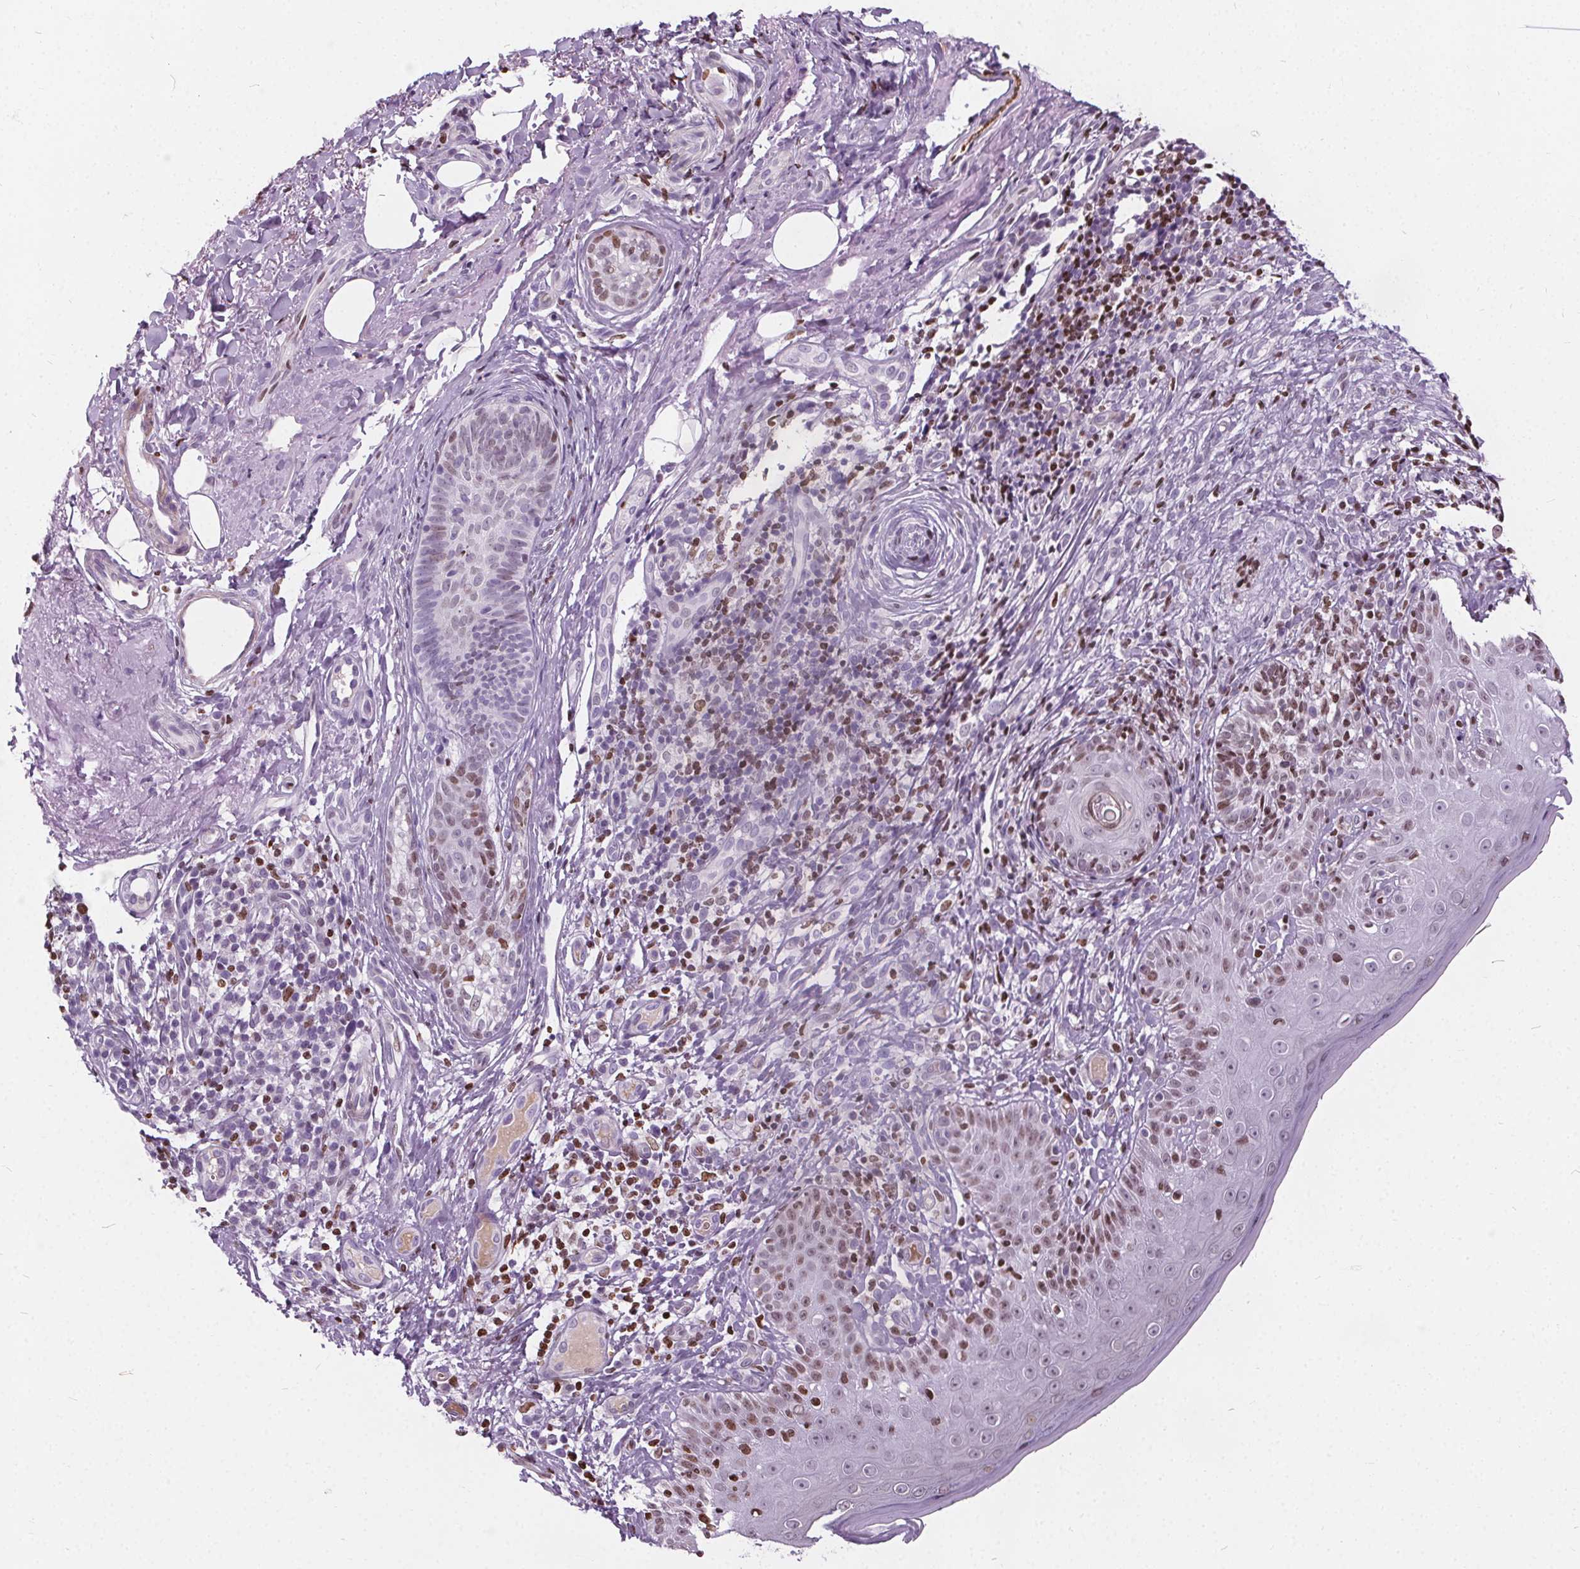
{"staining": {"intensity": "weak", "quantity": "25%-75%", "location": "nuclear"}, "tissue": "skin cancer", "cell_type": "Tumor cells", "image_type": "cancer", "snomed": [{"axis": "morphology", "description": "Normal tissue, NOS"}, {"axis": "morphology", "description": "Basal cell carcinoma"}, {"axis": "topography", "description": "Skin"}], "caption": "Skin cancer stained with a brown dye displays weak nuclear positive expression in about 25%-75% of tumor cells.", "gene": "ISLR2", "patient": {"sex": "male", "age": 68}}